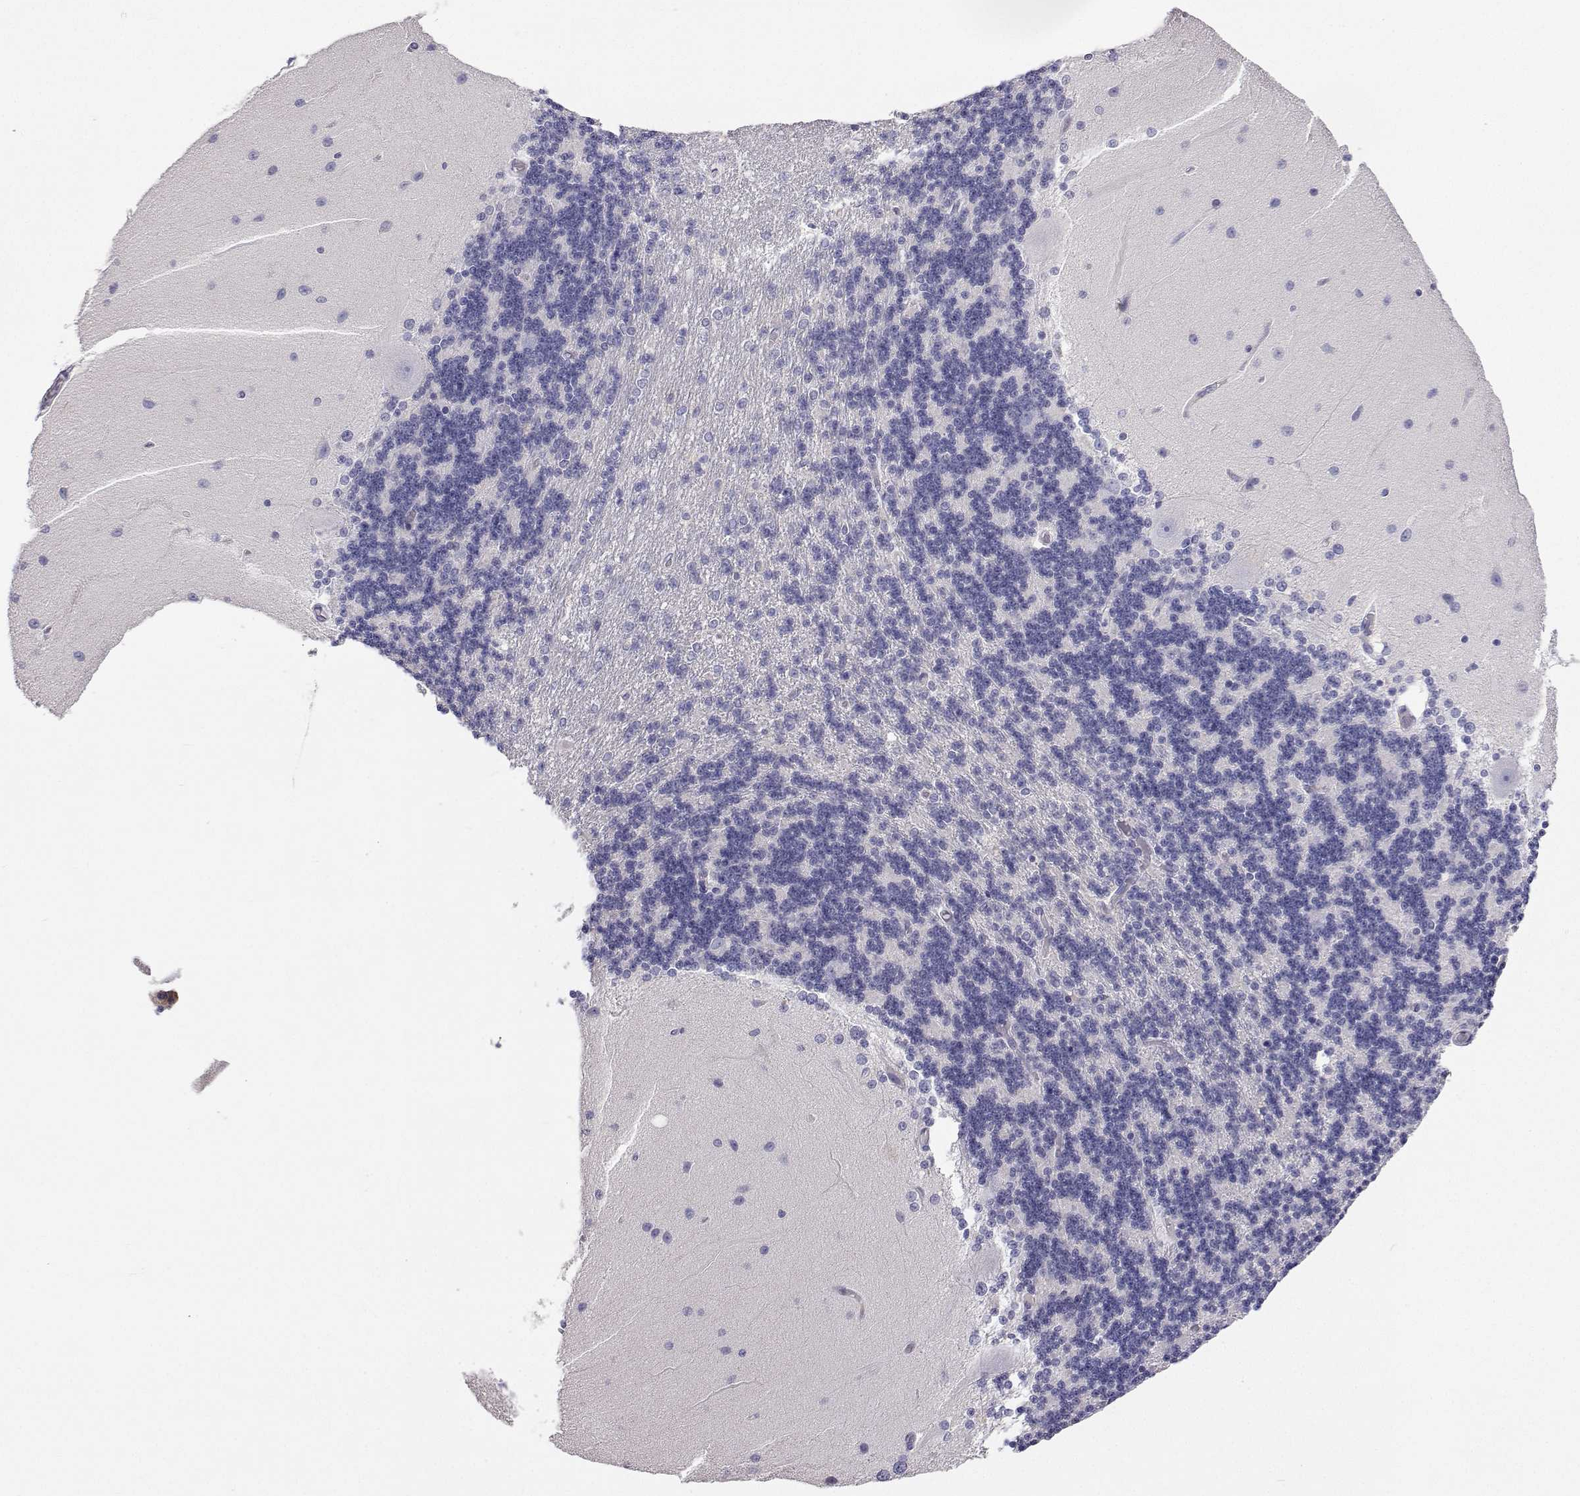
{"staining": {"intensity": "negative", "quantity": "none", "location": "none"}, "tissue": "cerebellum", "cell_type": "Cells in granular layer", "image_type": "normal", "snomed": [{"axis": "morphology", "description": "Normal tissue, NOS"}, {"axis": "topography", "description": "Cerebellum"}], "caption": "This is an immunohistochemistry (IHC) micrograph of unremarkable cerebellum. There is no positivity in cells in granular layer.", "gene": "ANKRD65", "patient": {"sex": "female", "age": 54}}